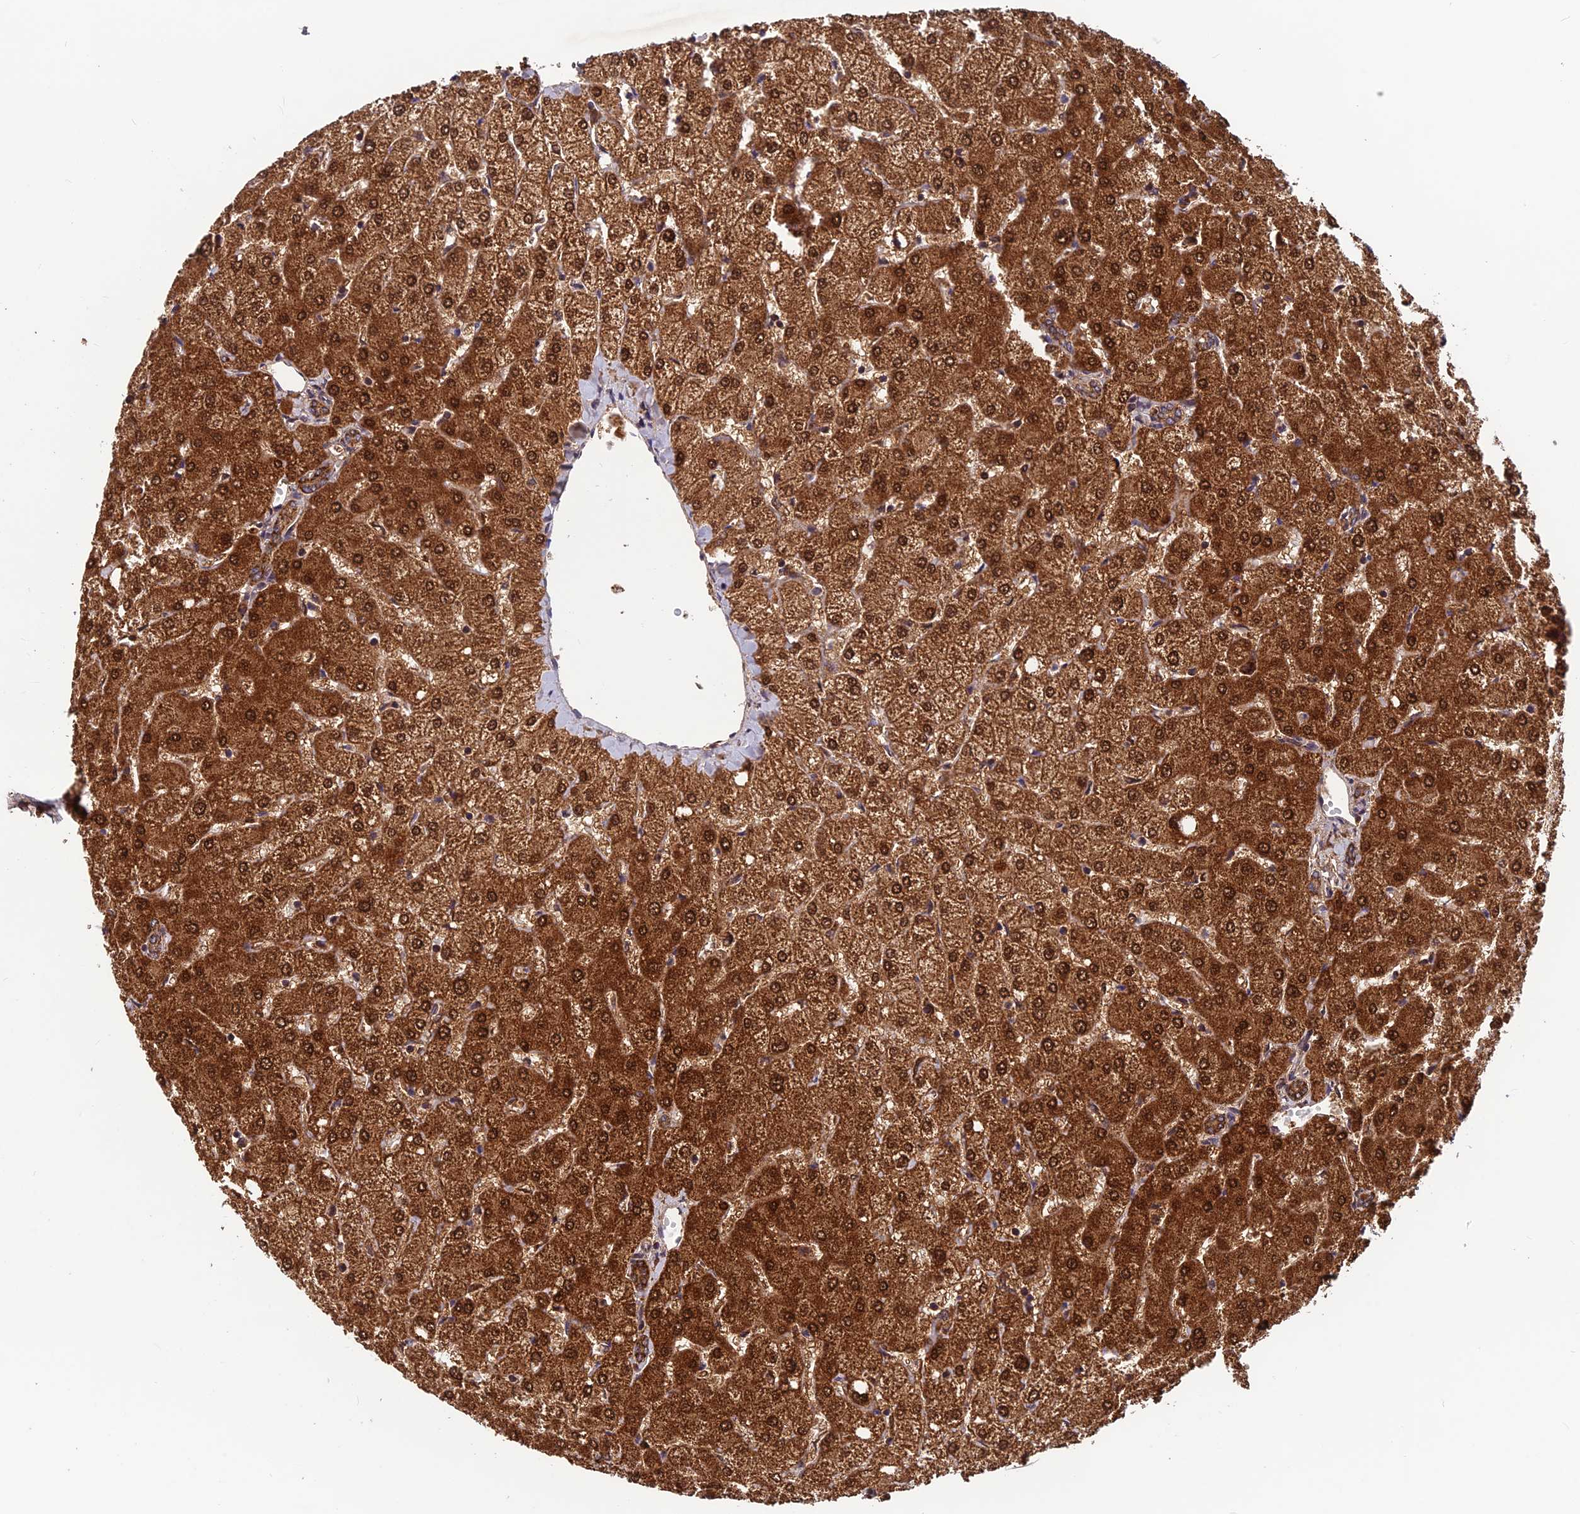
{"staining": {"intensity": "moderate", "quantity": "25%-75%", "location": "cytoplasmic/membranous"}, "tissue": "liver", "cell_type": "Cholangiocytes", "image_type": "normal", "snomed": [{"axis": "morphology", "description": "Normal tissue, NOS"}, {"axis": "topography", "description": "Liver"}], "caption": "Immunohistochemical staining of unremarkable human liver demonstrates moderate cytoplasmic/membranous protein positivity in approximately 25%-75% of cholangiocytes. (Brightfield microscopy of DAB IHC at high magnification).", "gene": "CCDC15", "patient": {"sex": "female", "age": 54}}